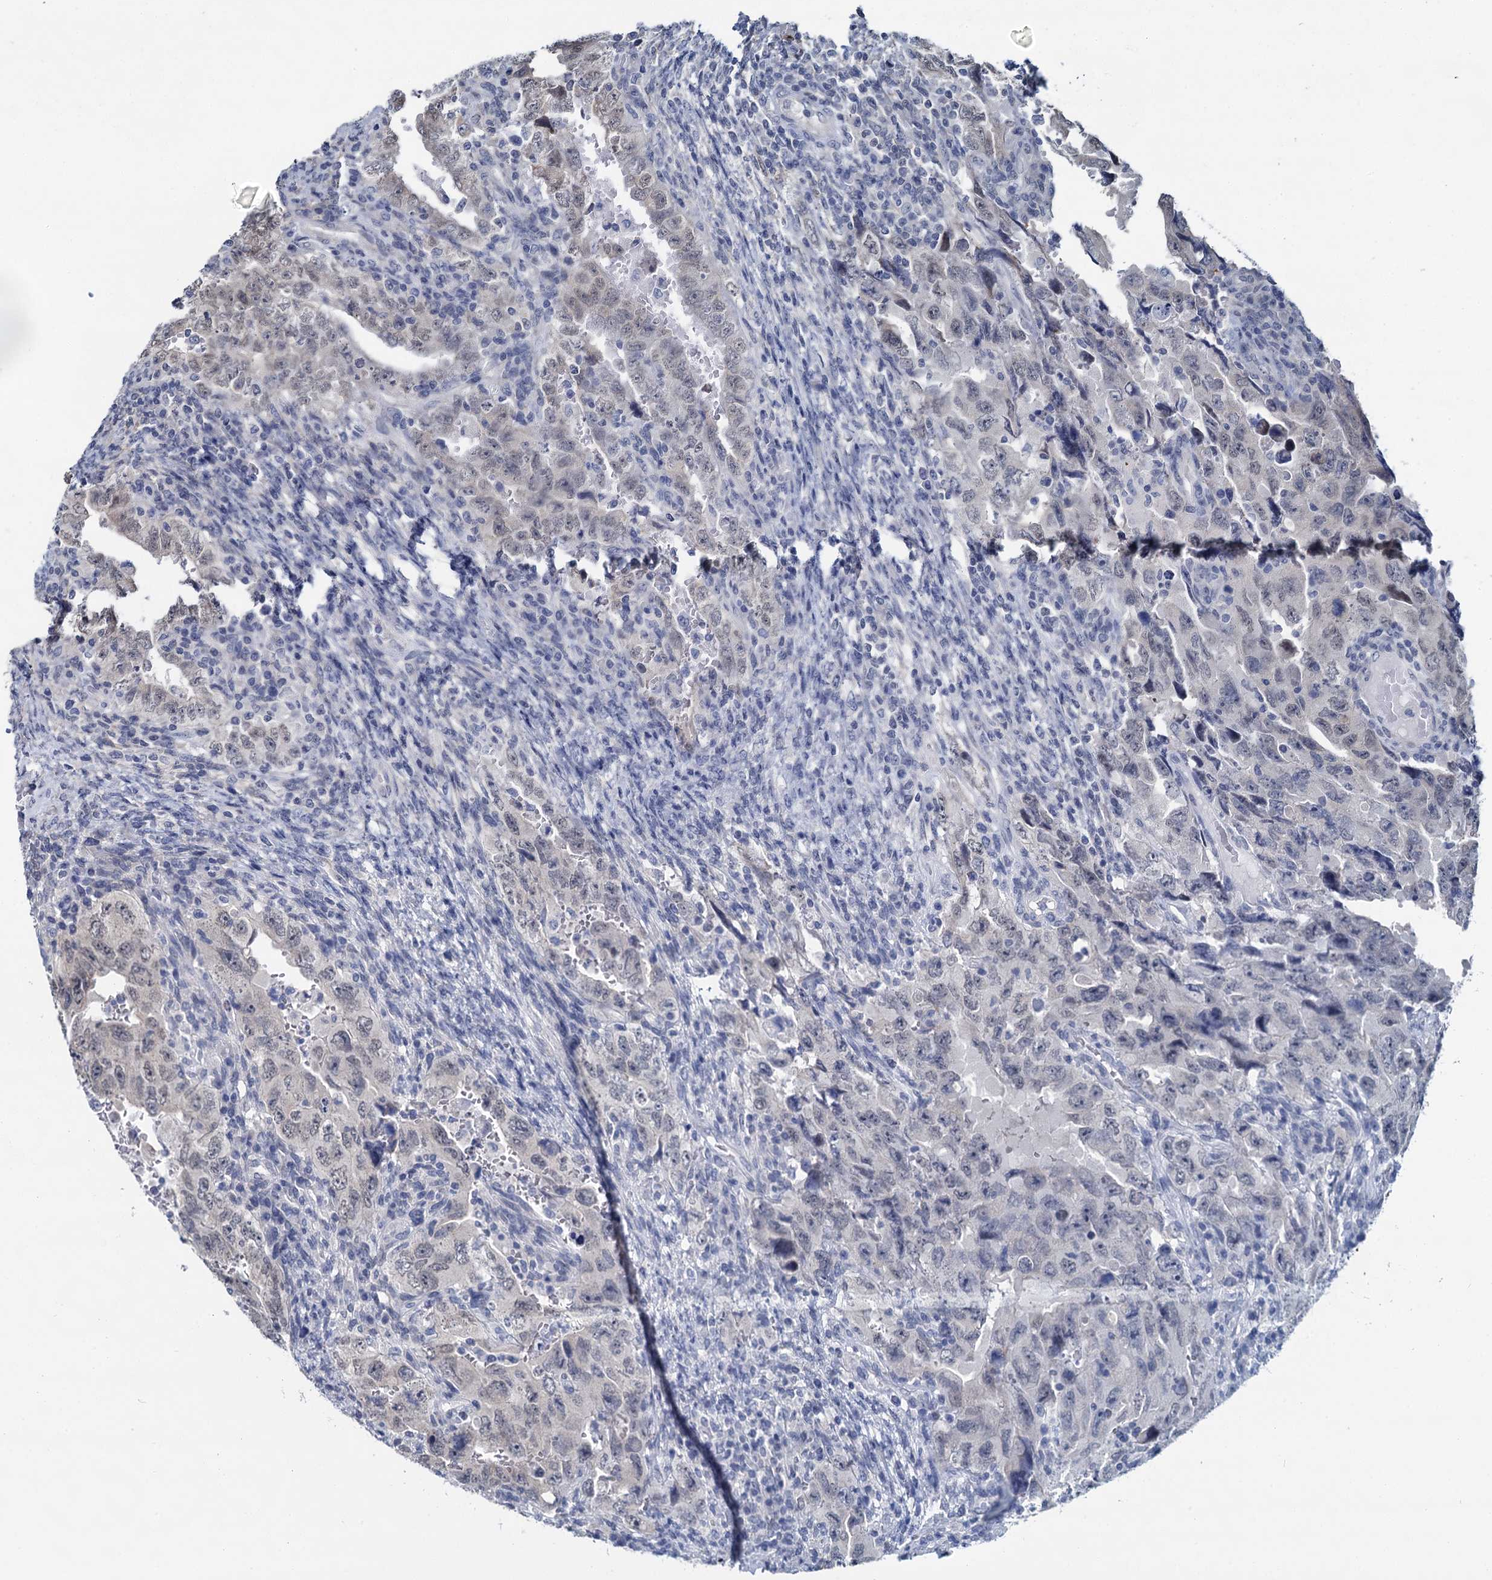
{"staining": {"intensity": "negative", "quantity": "none", "location": "none"}, "tissue": "testis cancer", "cell_type": "Tumor cells", "image_type": "cancer", "snomed": [{"axis": "morphology", "description": "Carcinoma, Embryonal, NOS"}, {"axis": "topography", "description": "Testis"}], "caption": "Immunohistochemistry (IHC) of testis embryonal carcinoma demonstrates no staining in tumor cells.", "gene": "MIOX", "patient": {"sex": "male", "age": 26}}